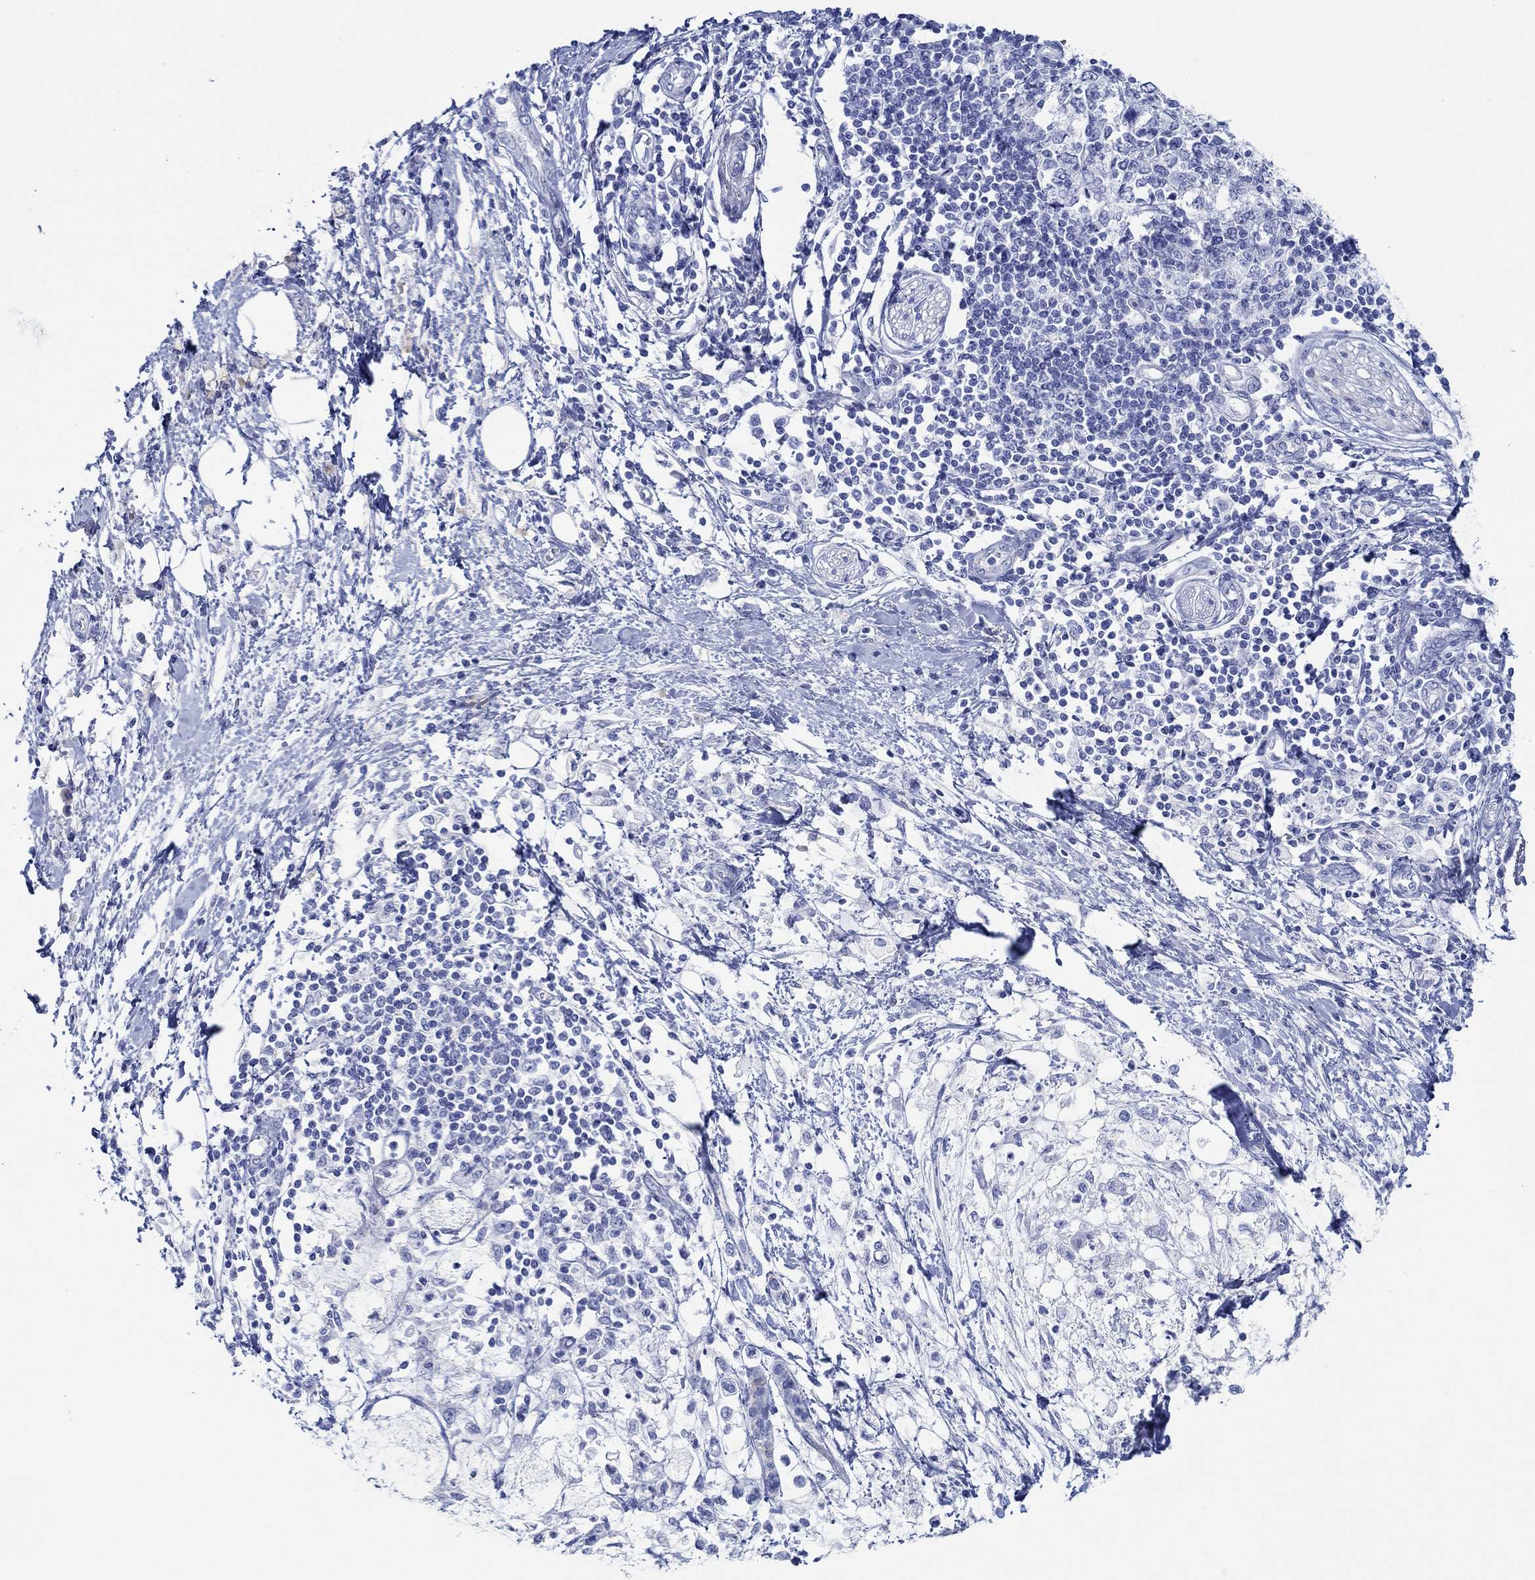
{"staining": {"intensity": "negative", "quantity": "none", "location": "none"}, "tissue": "pancreatic cancer", "cell_type": "Tumor cells", "image_type": "cancer", "snomed": [{"axis": "morphology", "description": "Normal tissue, NOS"}, {"axis": "morphology", "description": "Adenocarcinoma, NOS"}, {"axis": "topography", "description": "Pancreas"}, {"axis": "topography", "description": "Duodenum"}], "caption": "The photomicrograph exhibits no staining of tumor cells in pancreatic cancer (adenocarcinoma). (Stains: DAB (3,3'-diaminobenzidine) IHC with hematoxylin counter stain, Microscopy: brightfield microscopy at high magnification).", "gene": "IGFBP6", "patient": {"sex": "female", "age": 60}}